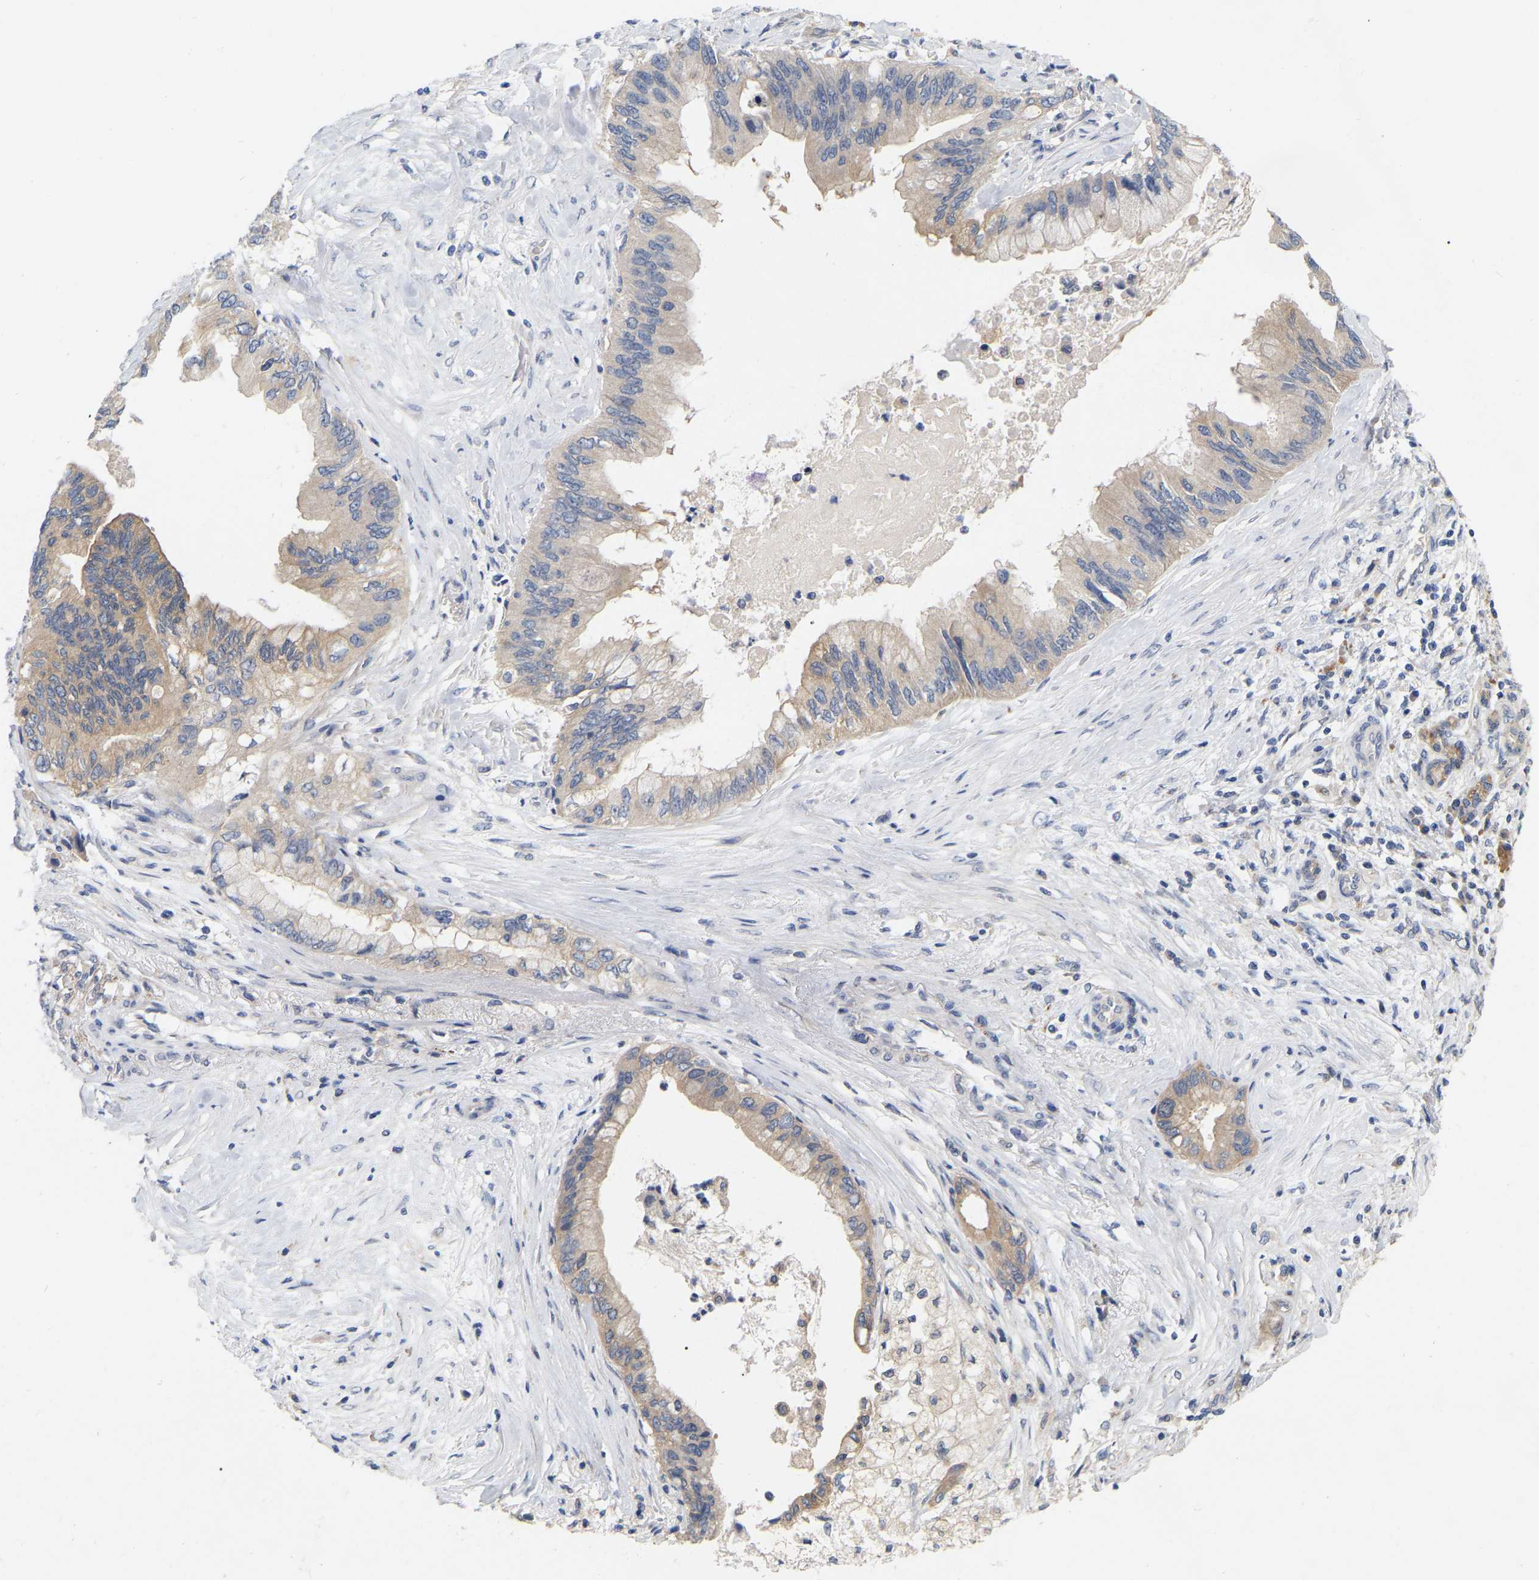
{"staining": {"intensity": "weak", "quantity": ">75%", "location": "cytoplasmic/membranous"}, "tissue": "pancreatic cancer", "cell_type": "Tumor cells", "image_type": "cancer", "snomed": [{"axis": "morphology", "description": "Adenocarcinoma, NOS"}, {"axis": "topography", "description": "Pancreas"}], "caption": "Immunohistochemistry (IHC) of pancreatic cancer (adenocarcinoma) reveals low levels of weak cytoplasmic/membranous positivity in about >75% of tumor cells.", "gene": "WIPI2", "patient": {"sex": "female", "age": 73}}